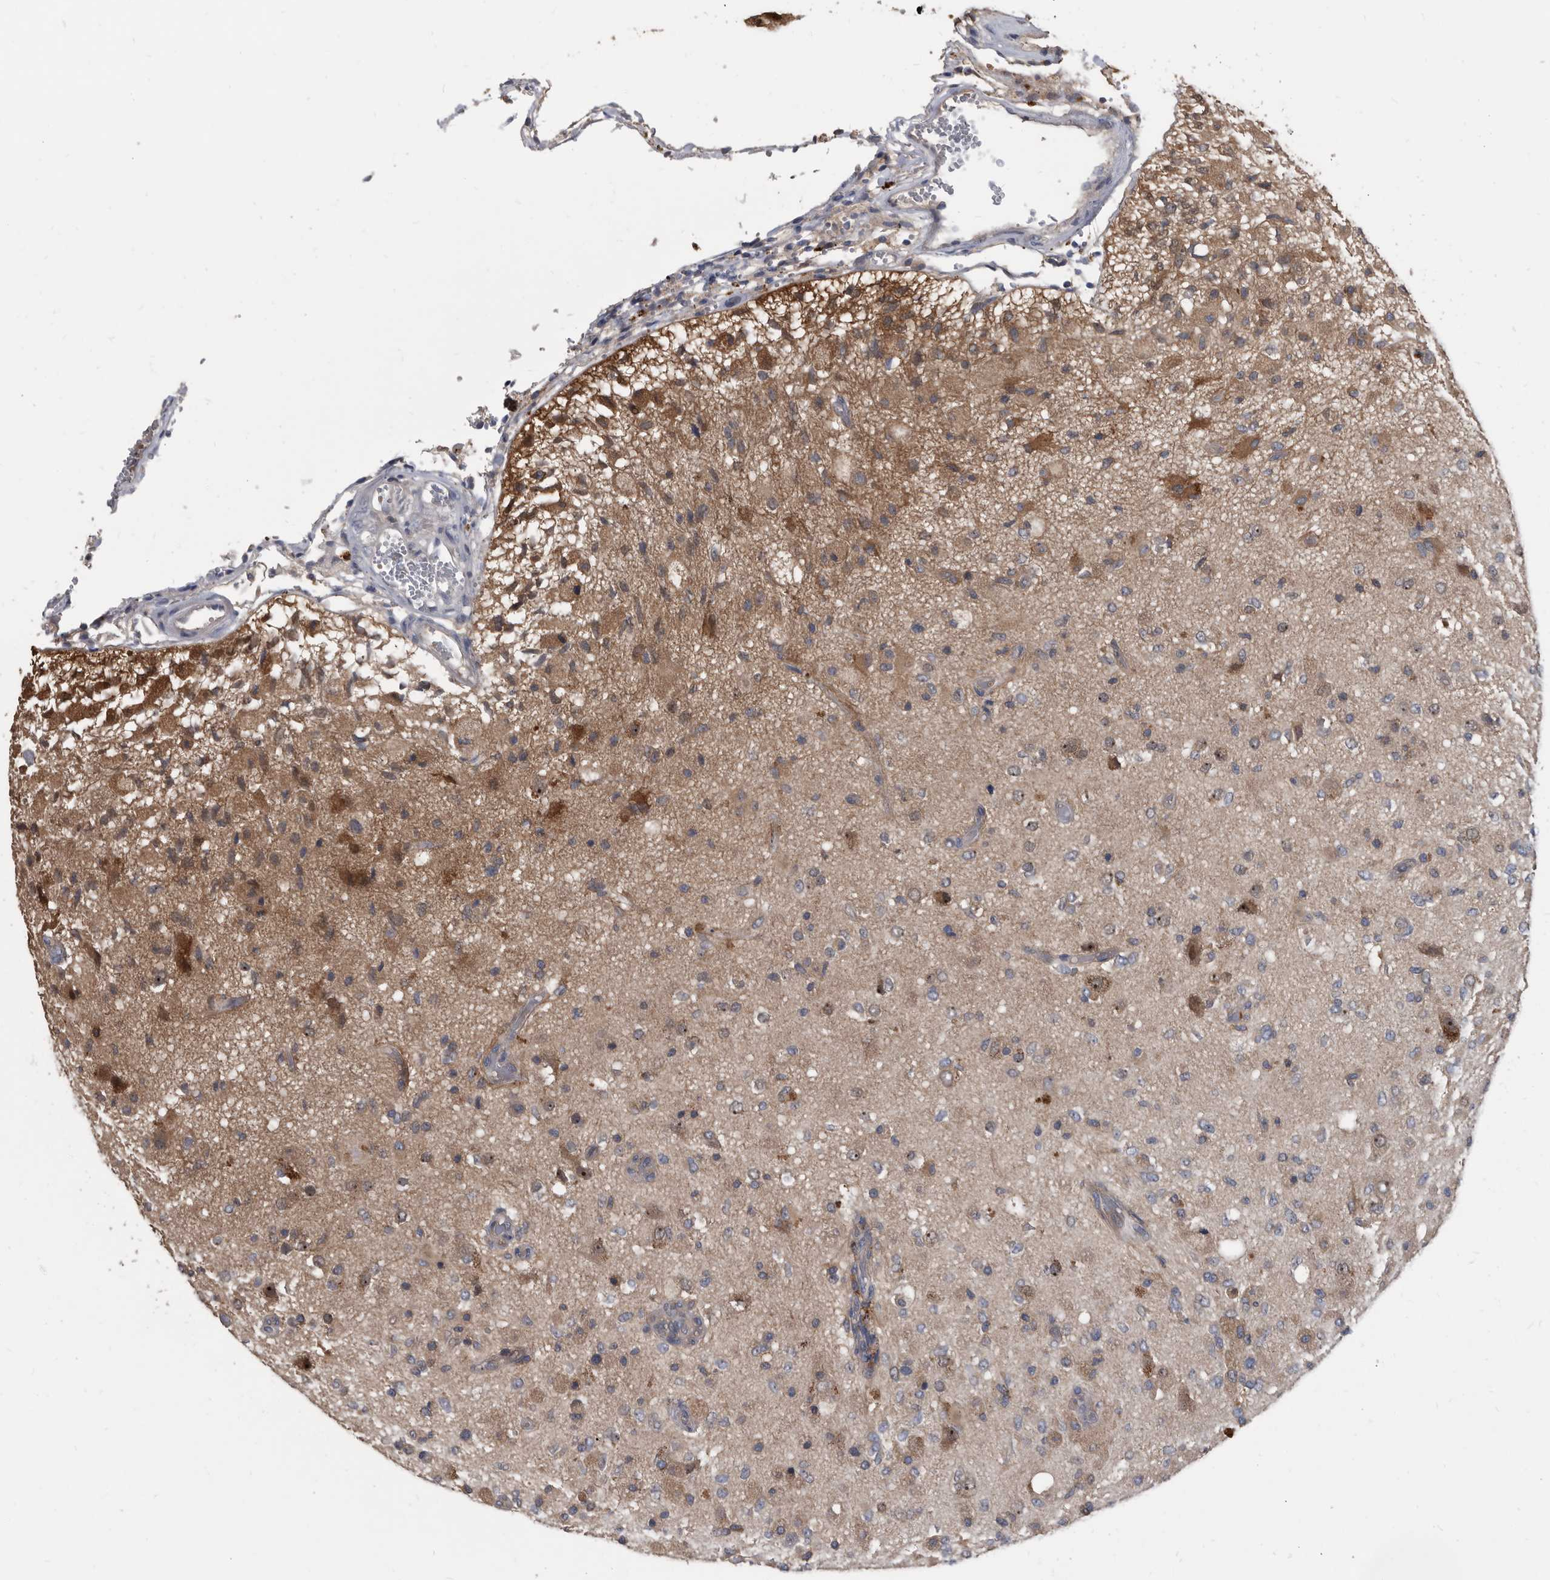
{"staining": {"intensity": "weak", "quantity": "<25%", "location": "nuclear"}, "tissue": "glioma", "cell_type": "Tumor cells", "image_type": "cancer", "snomed": [{"axis": "morphology", "description": "Normal tissue, NOS"}, {"axis": "morphology", "description": "Glioma, malignant, High grade"}, {"axis": "topography", "description": "Cerebral cortex"}], "caption": "Immunohistochemical staining of malignant glioma (high-grade) reveals no significant staining in tumor cells. (DAB (3,3'-diaminobenzidine) immunohistochemistry, high magnification).", "gene": "APEH", "patient": {"sex": "male", "age": 77}}